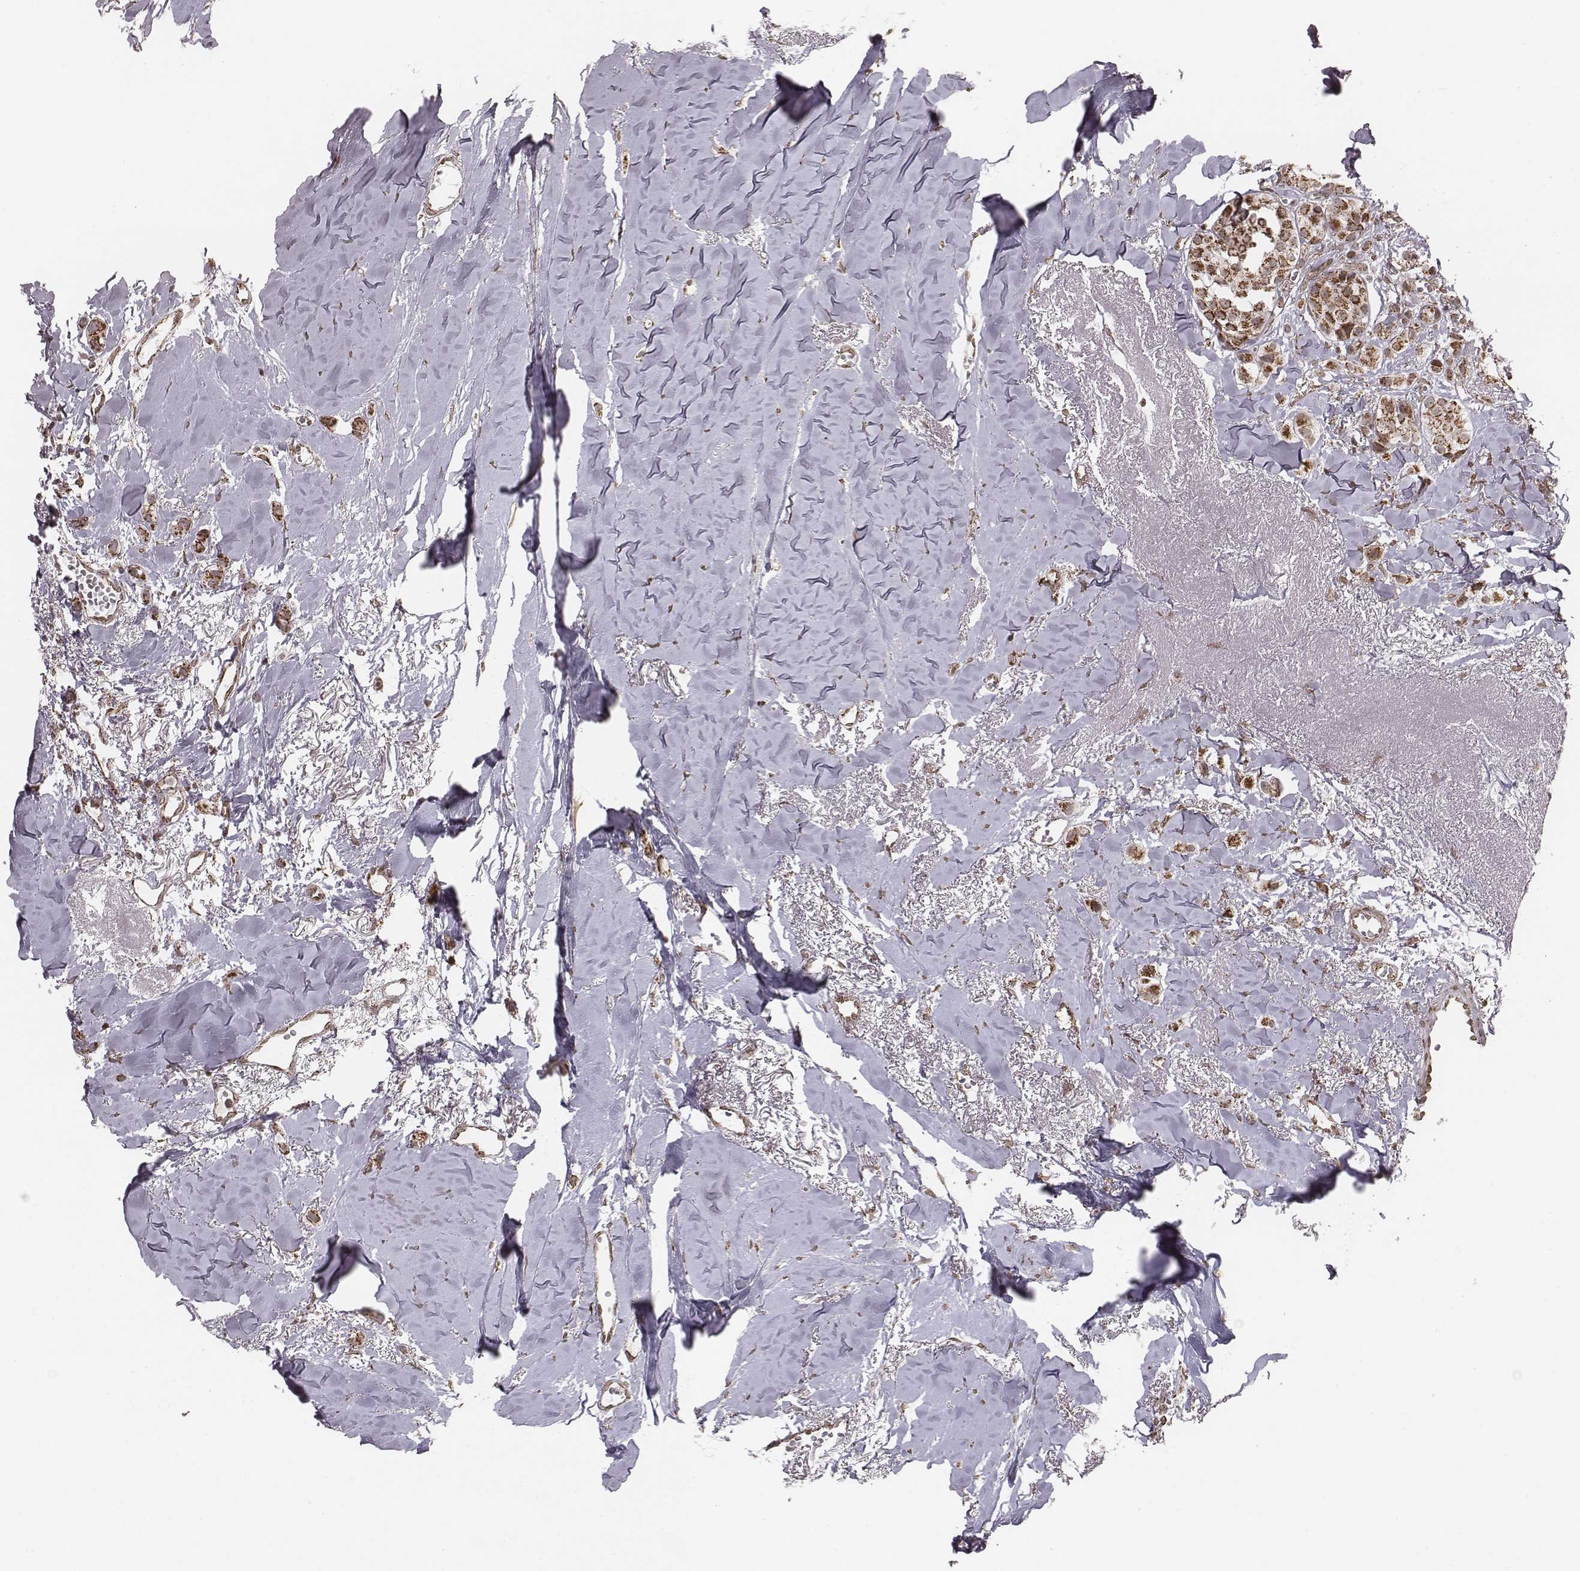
{"staining": {"intensity": "moderate", "quantity": ">75%", "location": "cytoplasmic/membranous"}, "tissue": "breast cancer", "cell_type": "Tumor cells", "image_type": "cancer", "snomed": [{"axis": "morphology", "description": "Duct carcinoma"}, {"axis": "topography", "description": "Breast"}], "caption": "Immunohistochemistry (IHC) image of neoplastic tissue: breast intraductal carcinoma stained using IHC shows medium levels of moderate protein expression localized specifically in the cytoplasmic/membranous of tumor cells, appearing as a cytoplasmic/membranous brown color.", "gene": "ACOT2", "patient": {"sex": "female", "age": 85}}